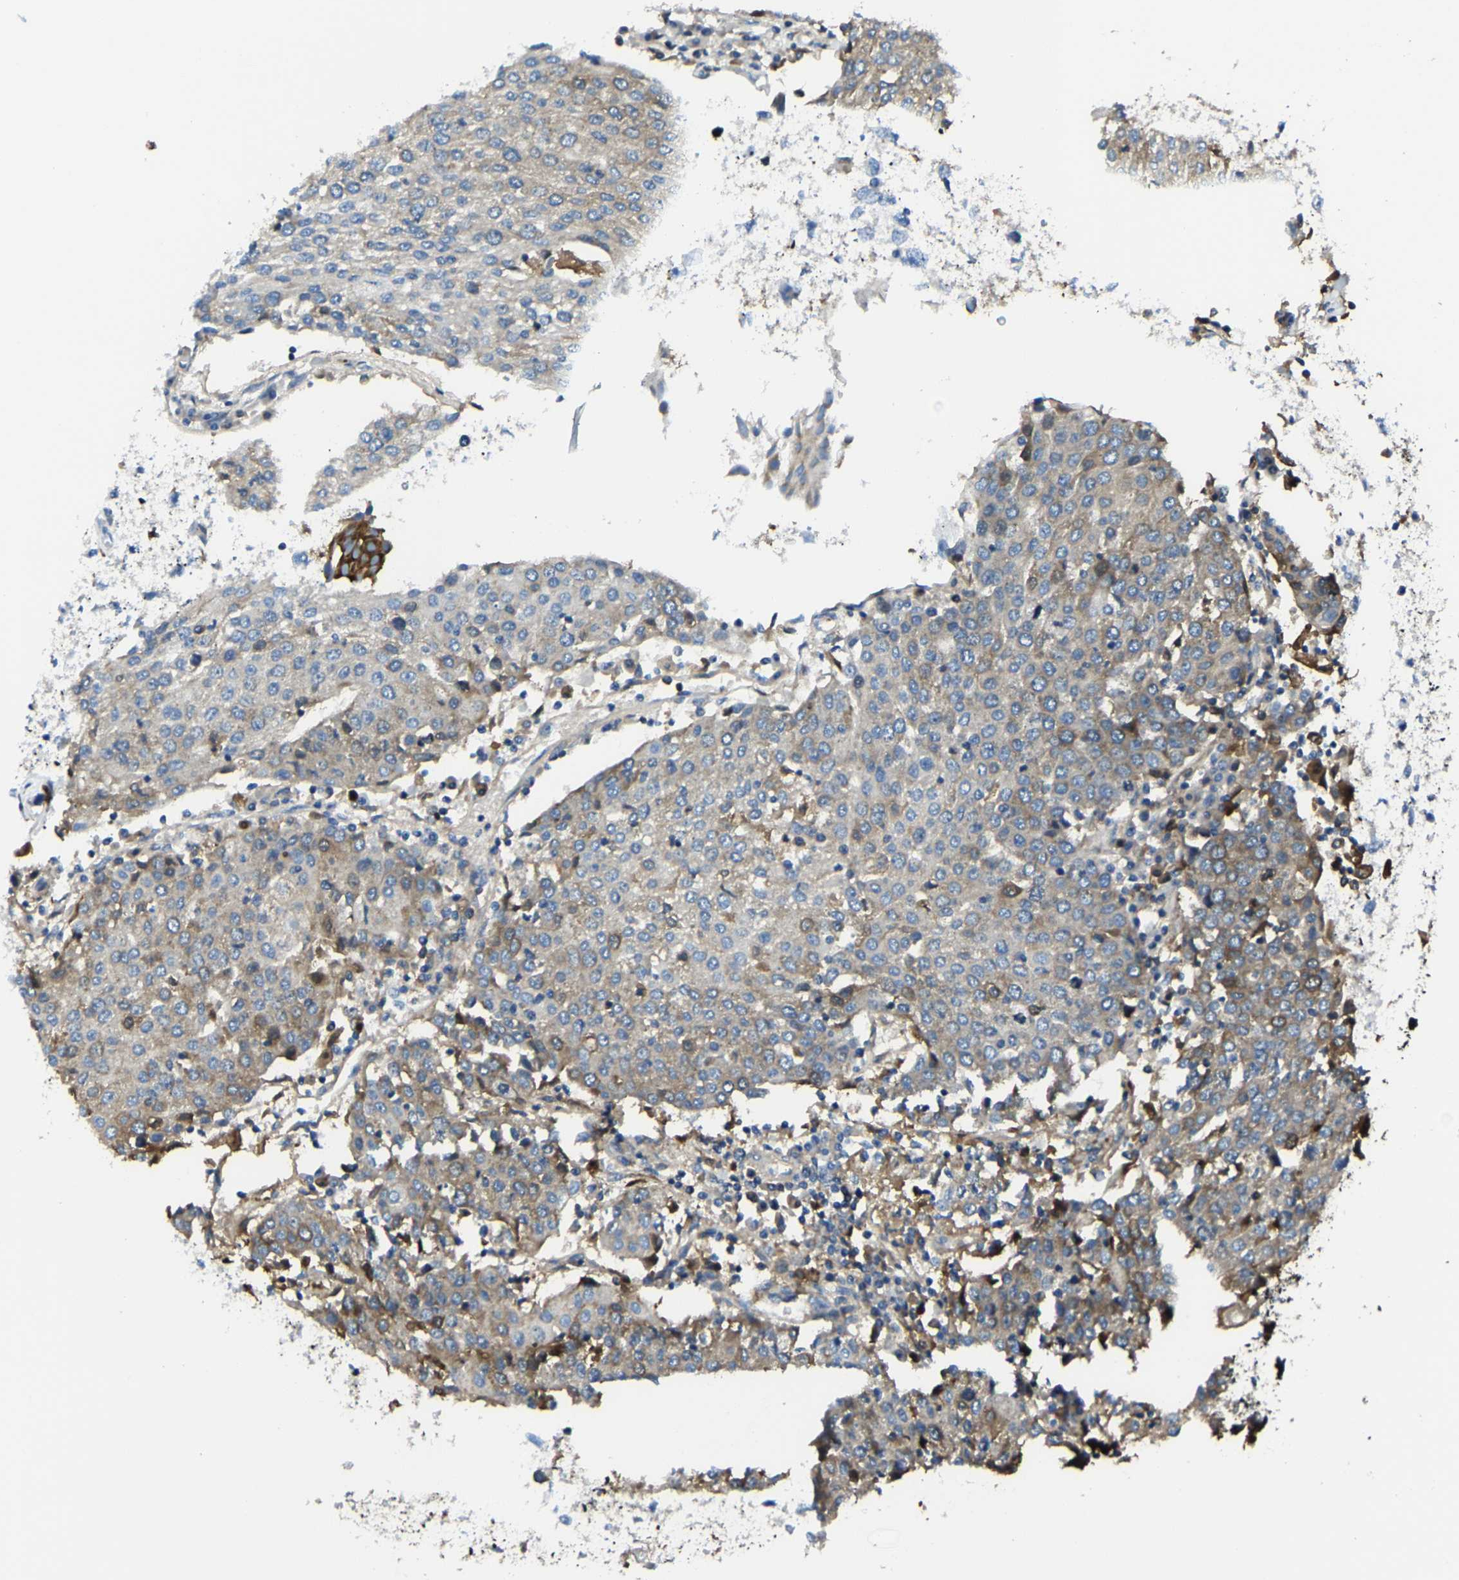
{"staining": {"intensity": "moderate", "quantity": "<25%", "location": "cytoplasmic/membranous"}, "tissue": "urothelial cancer", "cell_type": "Tumor cells", "image_type": "cancer", "snomed": [{"axis": "morphology", "description": "Urothelial carcinoma, High grade"}, {"axis": "topography", "description": "Urinary bladder"}], "caption": "The micrograph demonstrates immunohistochemical staining of urothelial cancer. There is moderate cytoplasmic/membranous expression is present in approximately <25% of tumor cells.", "gene": "G3BP2", "patient": {"sex": "female", "age": 85}}